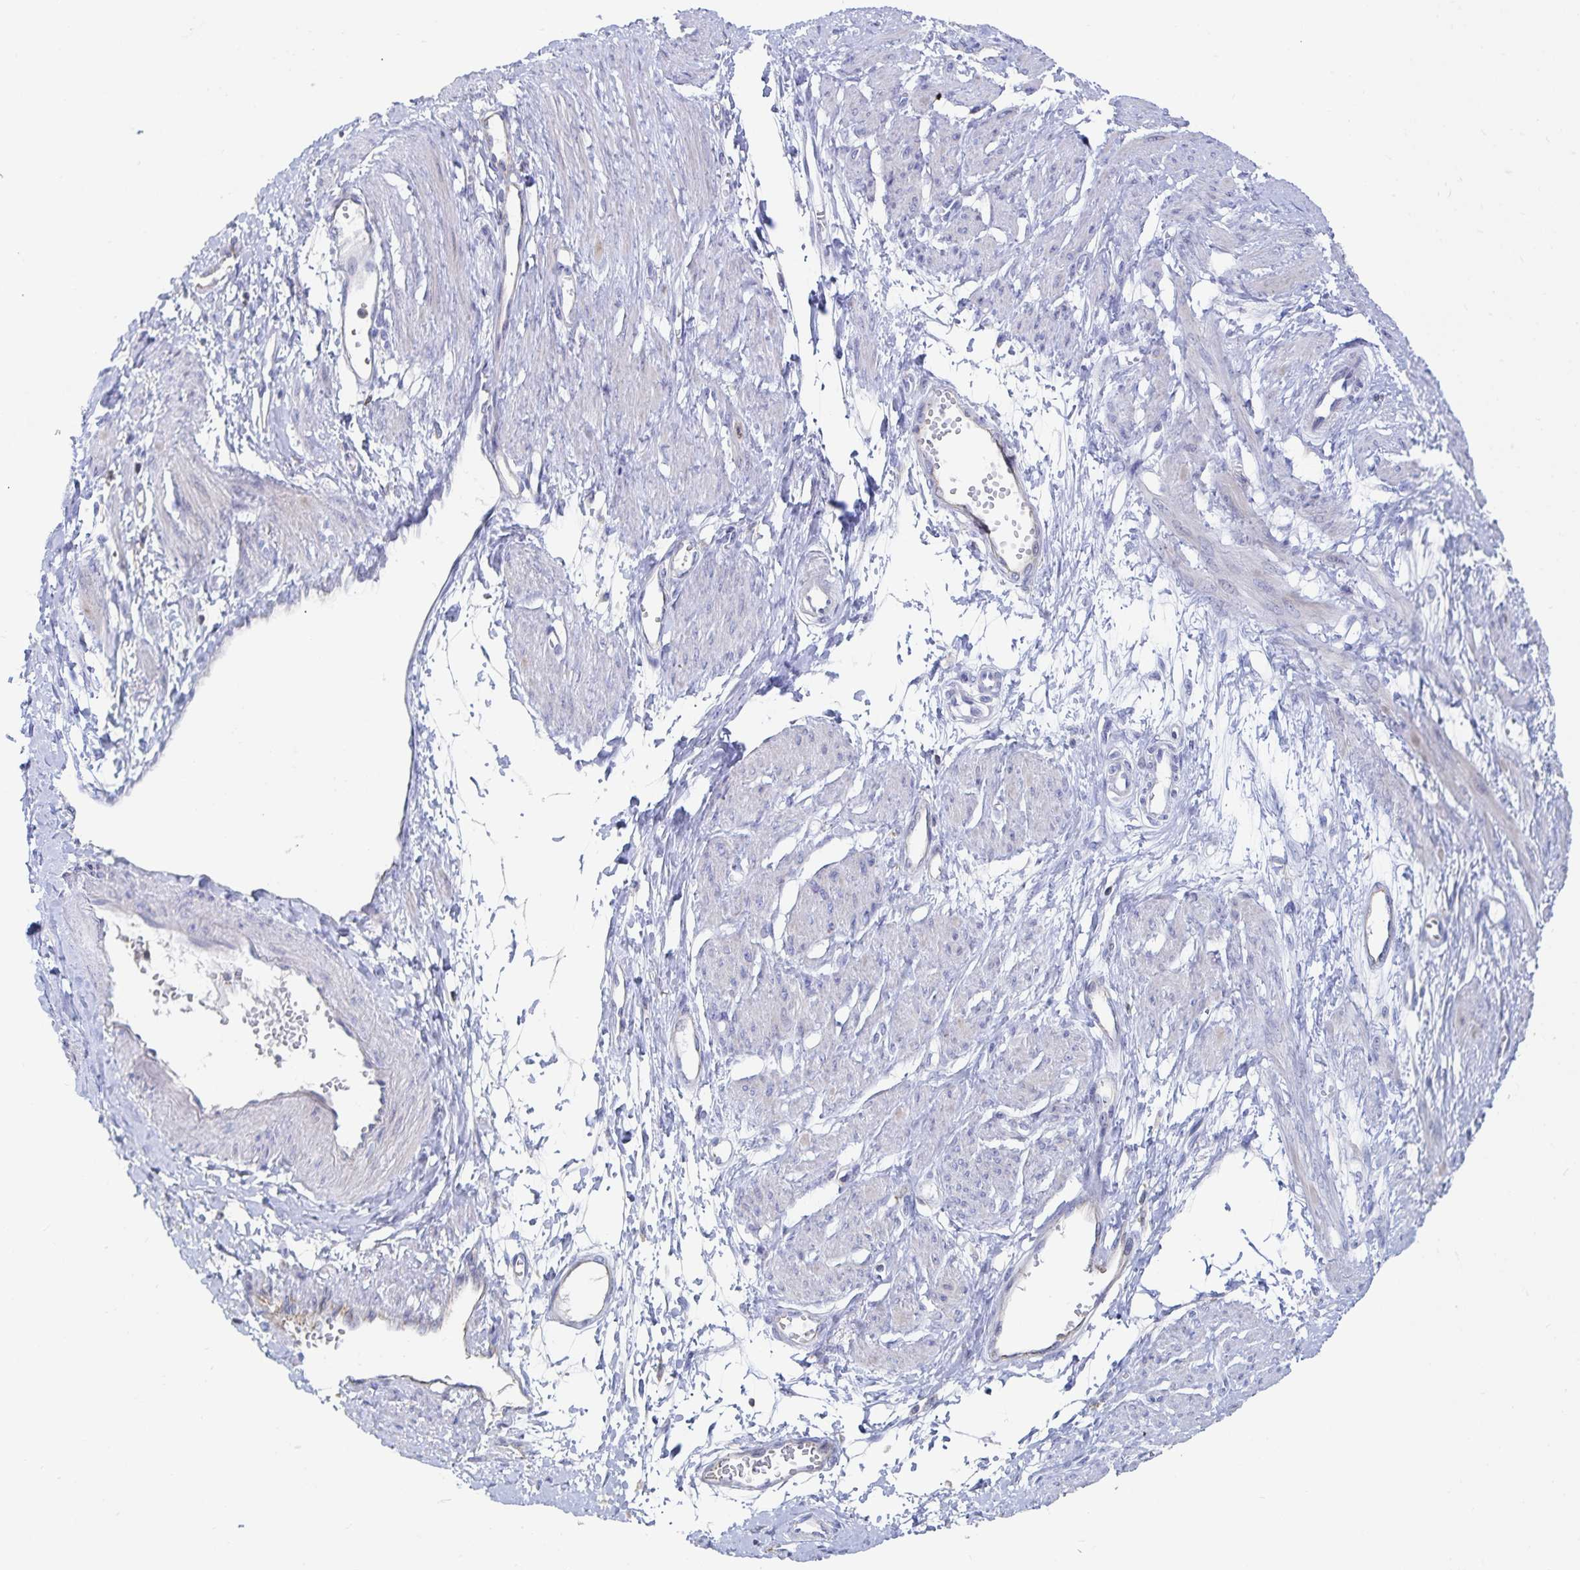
{"staining": {"intensity": "negative", "quantity": "none", "location": "none"}, "tissue": "smooth muscle", "cell_type": "Smooth muscle cells", "image_type": "normal", "snomed": [{"axis": "morphology", "description": "Normal tissue, NOS"}, {"axis": "topography", "description": "Smooth muscle"}, {"axis": "topography", "description": "Uterus"}], "caption": "Smooth muscle cells show no significant protein staining in benign smooth muscle. Brightfield microscopy of IHC stained with DAB (brown) and hematoxylin (blue), captured at high magnification.", "gene": "PIK3CD", "patient": {"sex": "female", "age": 39}}